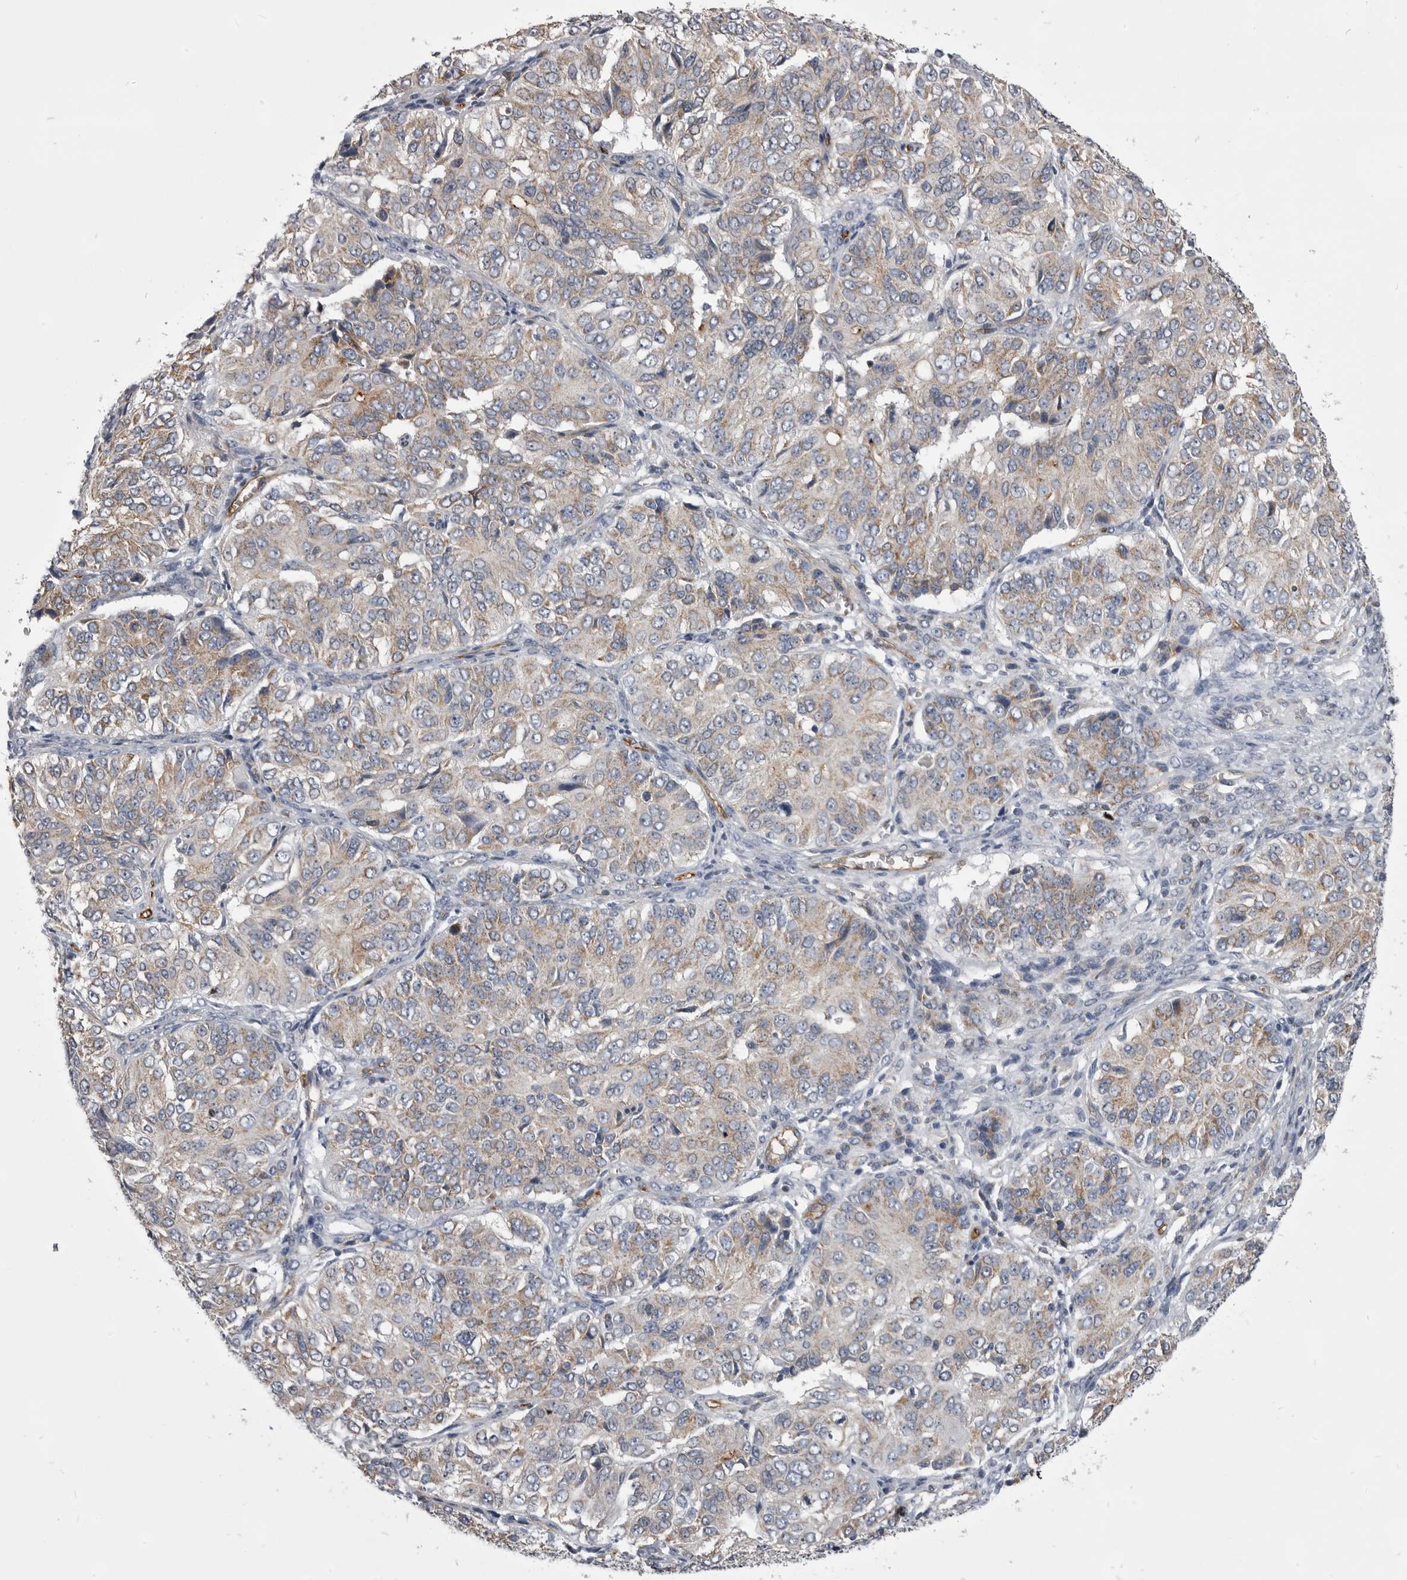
{"staining": {"intensity": "moderate", "quantity": "25%-75%", "location": "cytoplasmic/membranous"}, "tissue": "ovarian cancer", "cell_type": "Tumor cells", "image_type": "cancer", "snomed": [{"axis": "morphology", "description": "Carcinoma, endometroid"}, {"axis": "topography", "description": "Ovary"}], "caption": "Immunohistochemical staining of ovarian cancer reveals medium levels of moderate cytoplasmic/membranous positivity in approximately 25%-75% of tumor cells. The staining was performed using DAB to visualize the protein expression in brown, while the nuclei were stained in blue with hematoxylin (Magnification: 20x).", "gene": "OPLAH", "patient": {"sex": "female", "age": 51}}